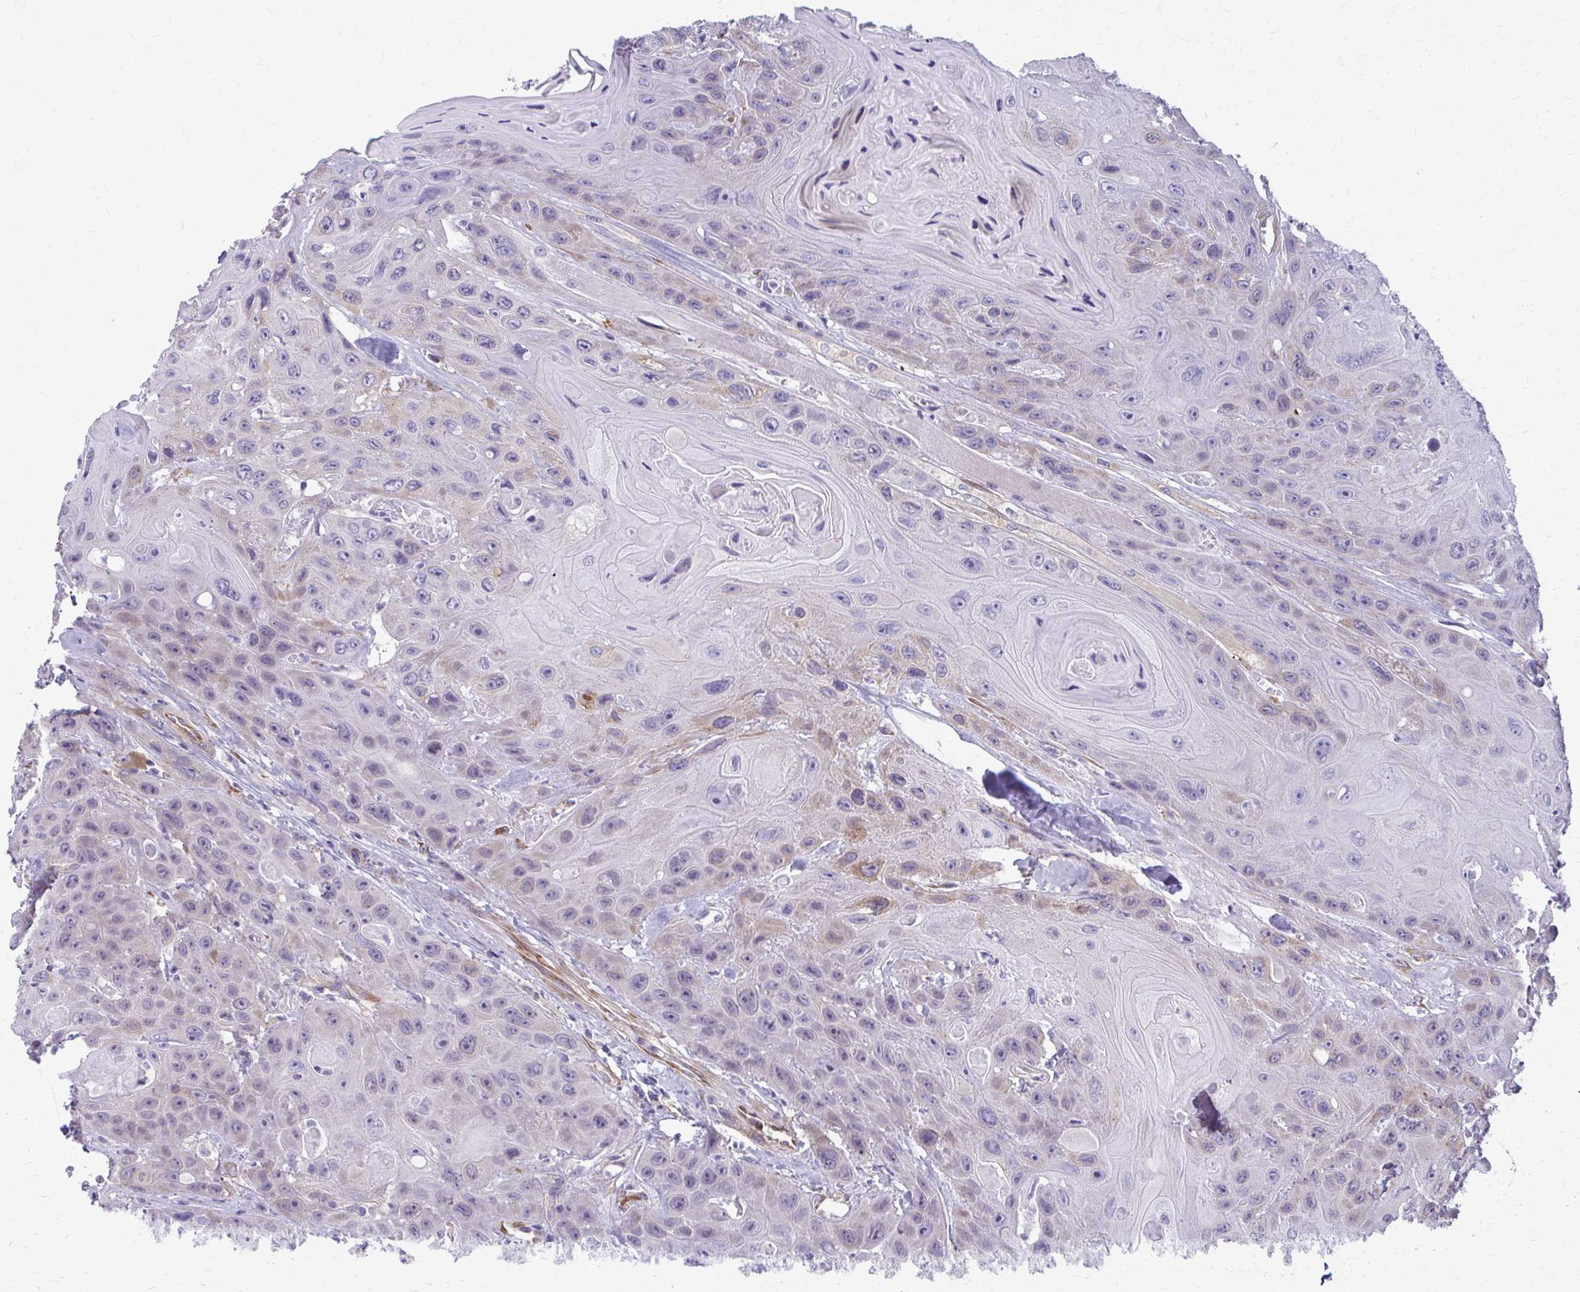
{"staining": {"intensity": "weak", "quantity": "<25%", "location": "cytoplasmic/membranous"}, "tissue": "head and neck cancer", "cell_type": "Tumor cells", "image_type": "cancer", "snomed": [{"axis": "morphology", "description": "Squamous cell carcinoma, NOS"}, {"axis": "topography", "description": "Head-Neck"}], "caption": "IHC photomicrograph of human squamous cell carcinoma (head and neck) stained for a protein (brown), which exhibits no expression in tumor cells.", "gene": "DEPP1", "patient": {"sex": "female", "age": 59}}